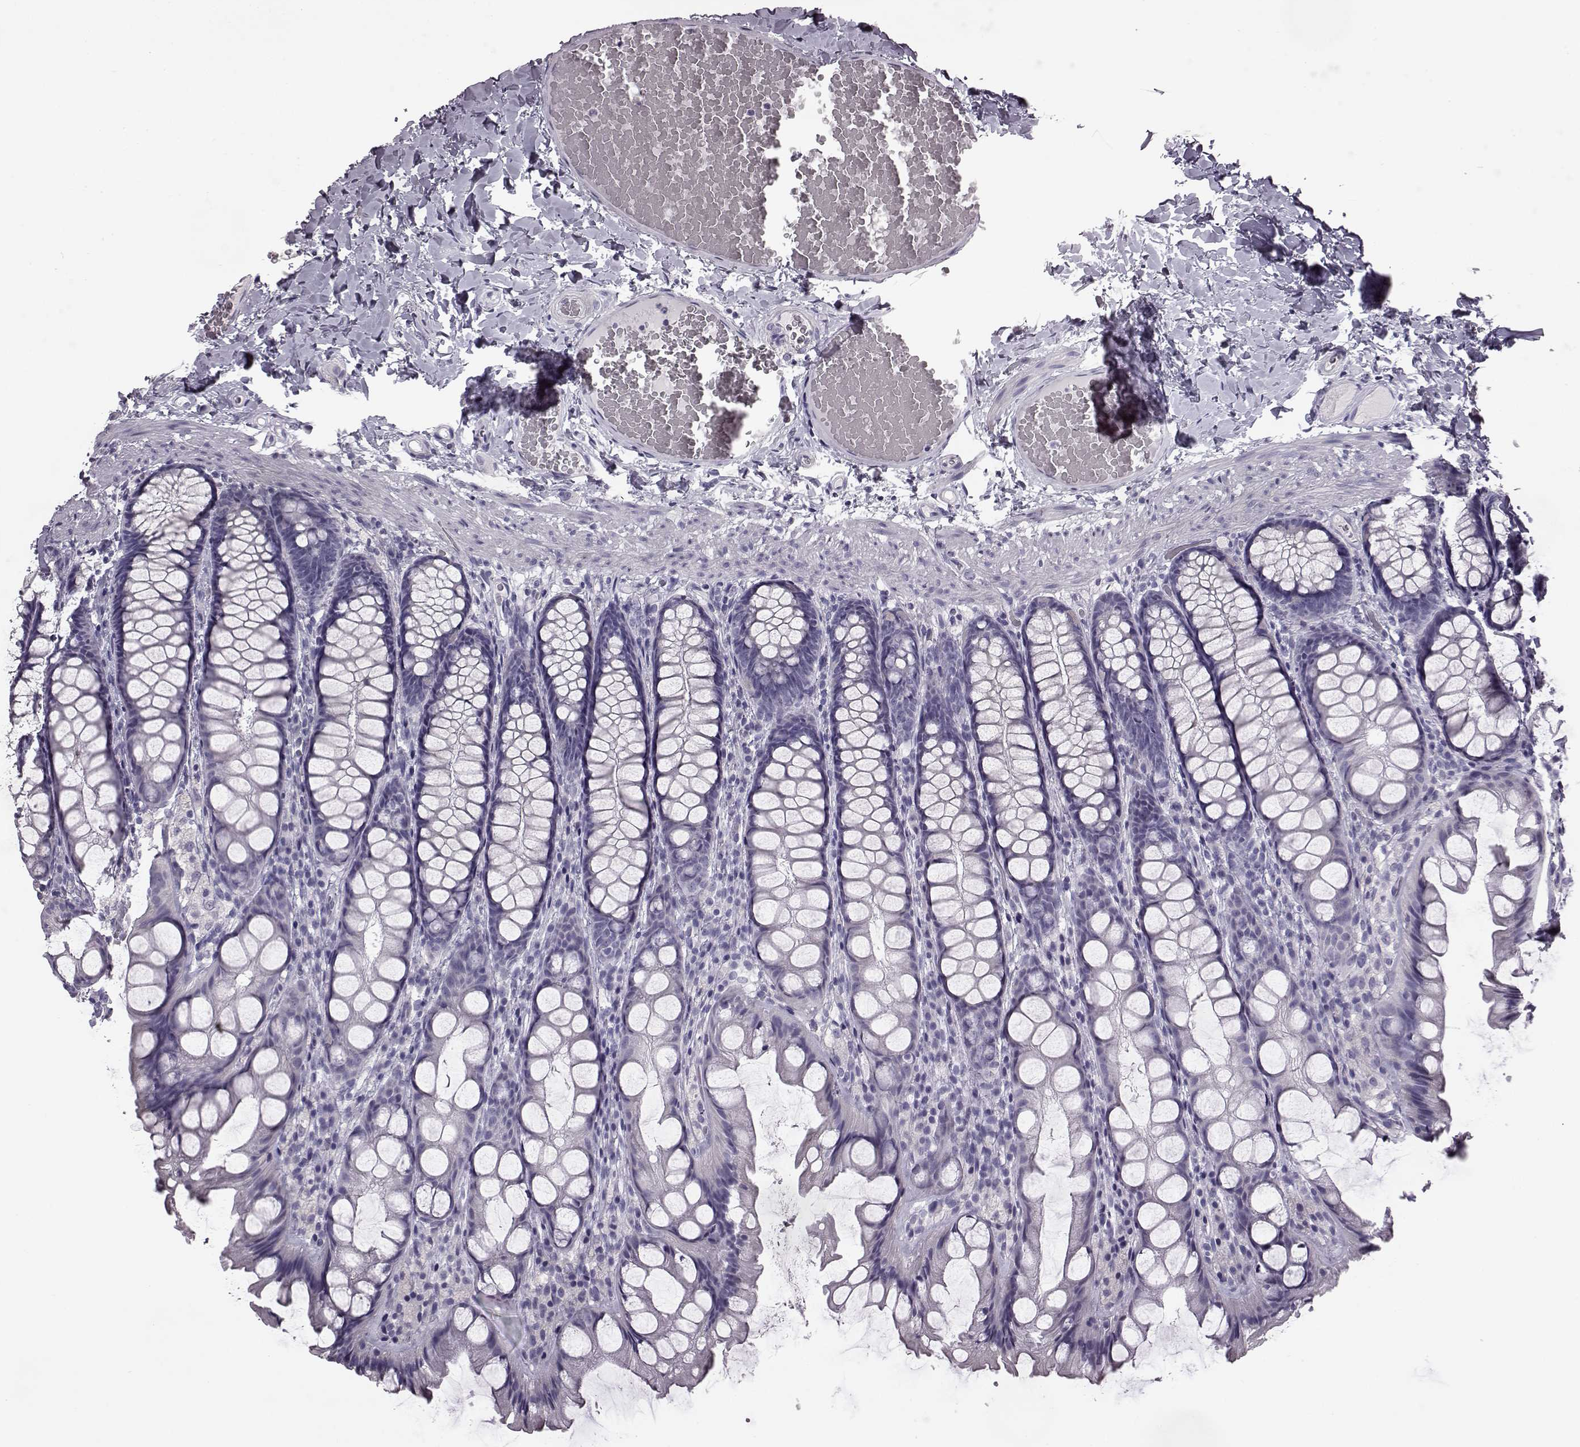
{"staining": {"intensity": "negative", "quantity": "none", "location": "none"}, "tissue": "colon", "cell_type": "Endothelial cells", "image_type": "normal", "snomed": [{"axis": "morphology", "description": "Normal tissue, NOS"}, {"axis": "topography", "description": "Colon"}], "caption": "Immunohistochemistry photomicrograph of normal colon: colon stained with DAB (3,3'-diaminobenzidine) reveals no significant protein staining in endothelial cells.", "gene": "ODAD4", "patient": {"sex": "male", "age": 47}}